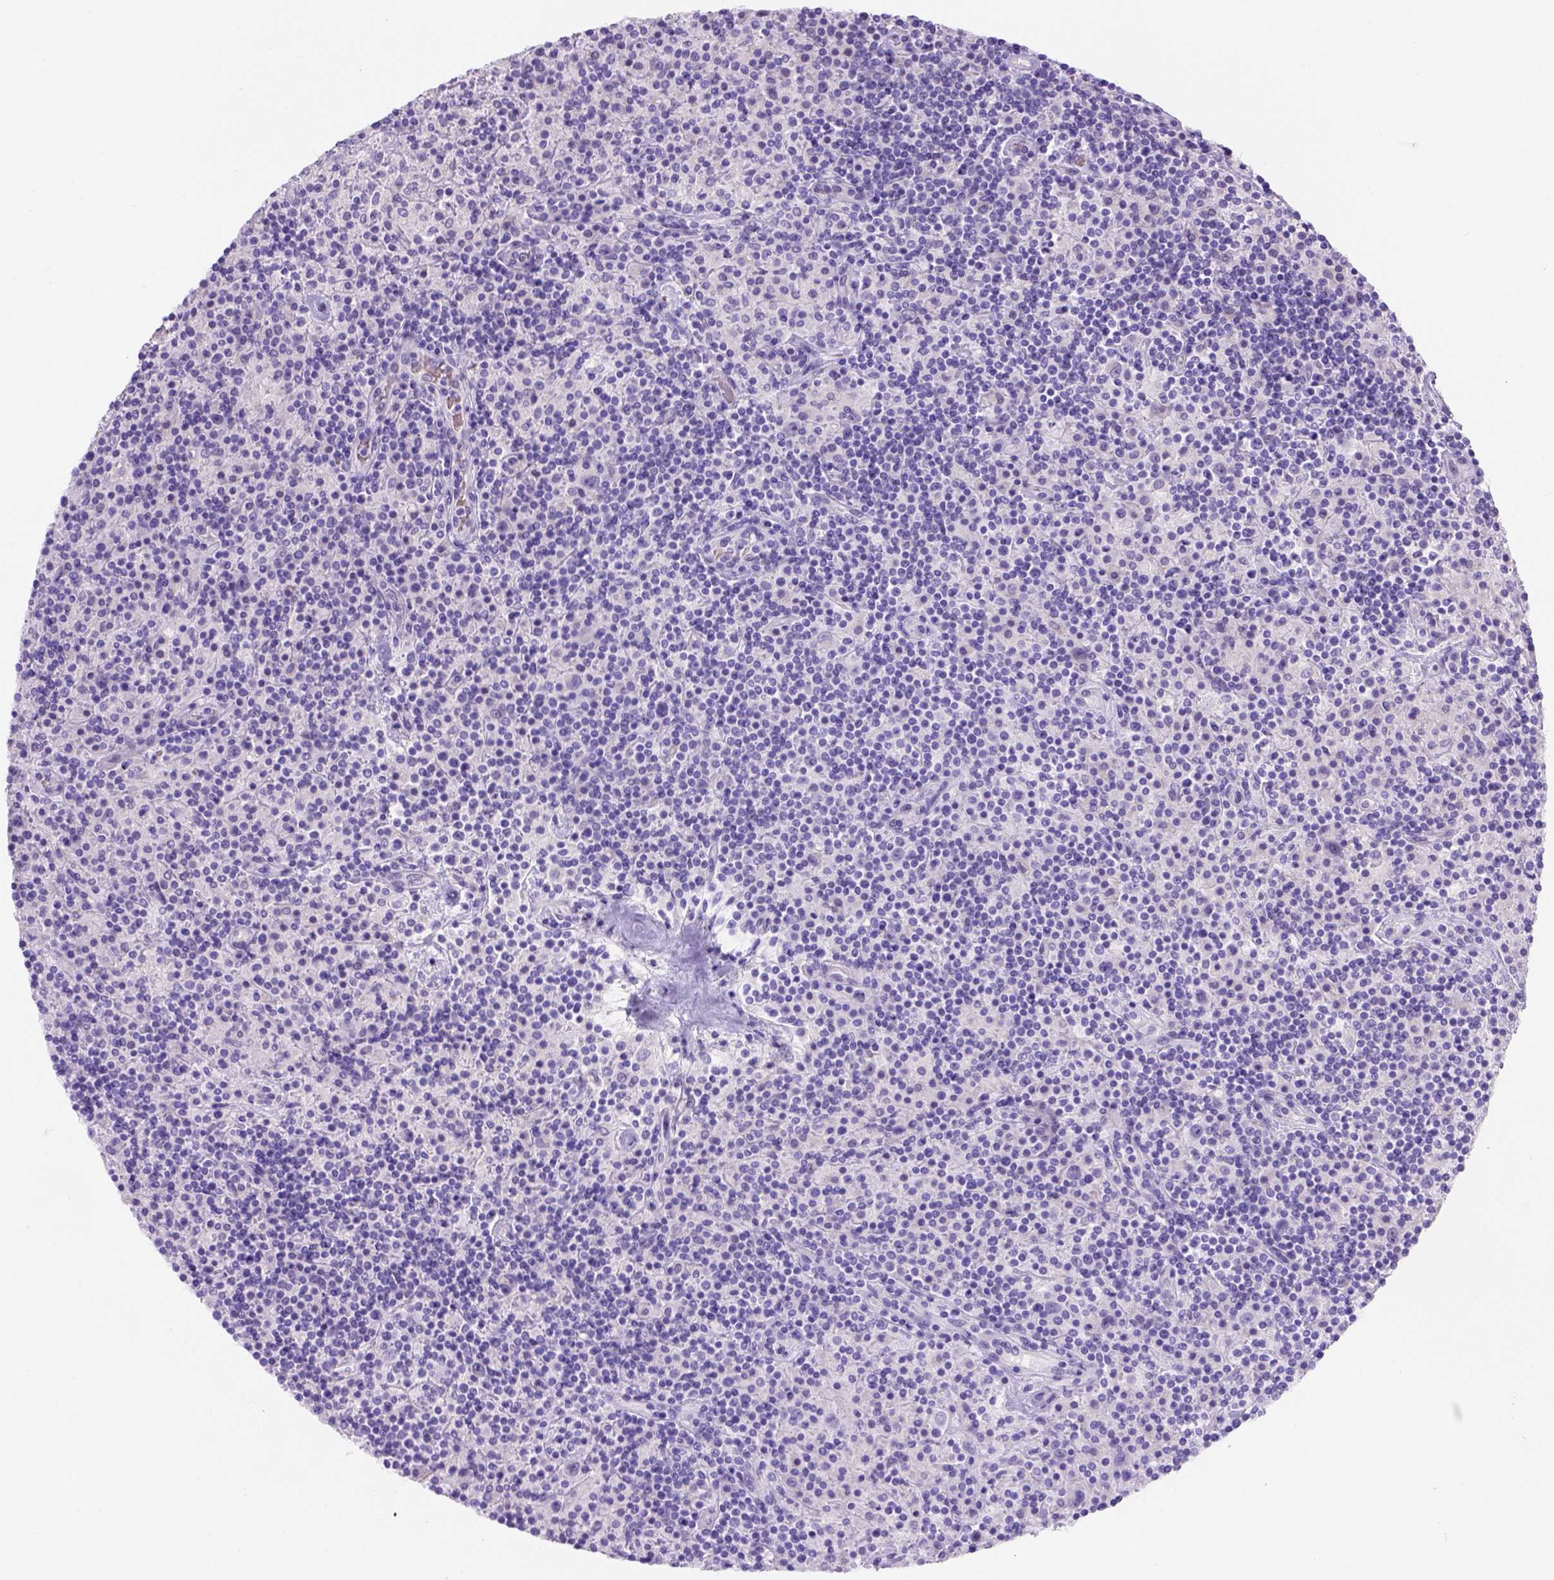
{"staining": {"intensity": "negative", "quantity": "none", "location": "none"}, "tissue": "lymphoma", "cell_type": "Tumor cells", "image_type": "cancer", "snomed": [{"axis": "morphology", "description": "Hodgkin's disease, NOS"}, {"axis": "topography", "description": "Lymph node"}], "caption": "High power microscopy histopathology image of an immunohistochemistry photomicrograph of Hodgkin's disease, revealing no significant expression in tumor cells. (Brightfield microscopy of DAB immunohistochemistry at high magnification).", "gene": "PHF7", "patient": {"sex": "male", "age": 70}}